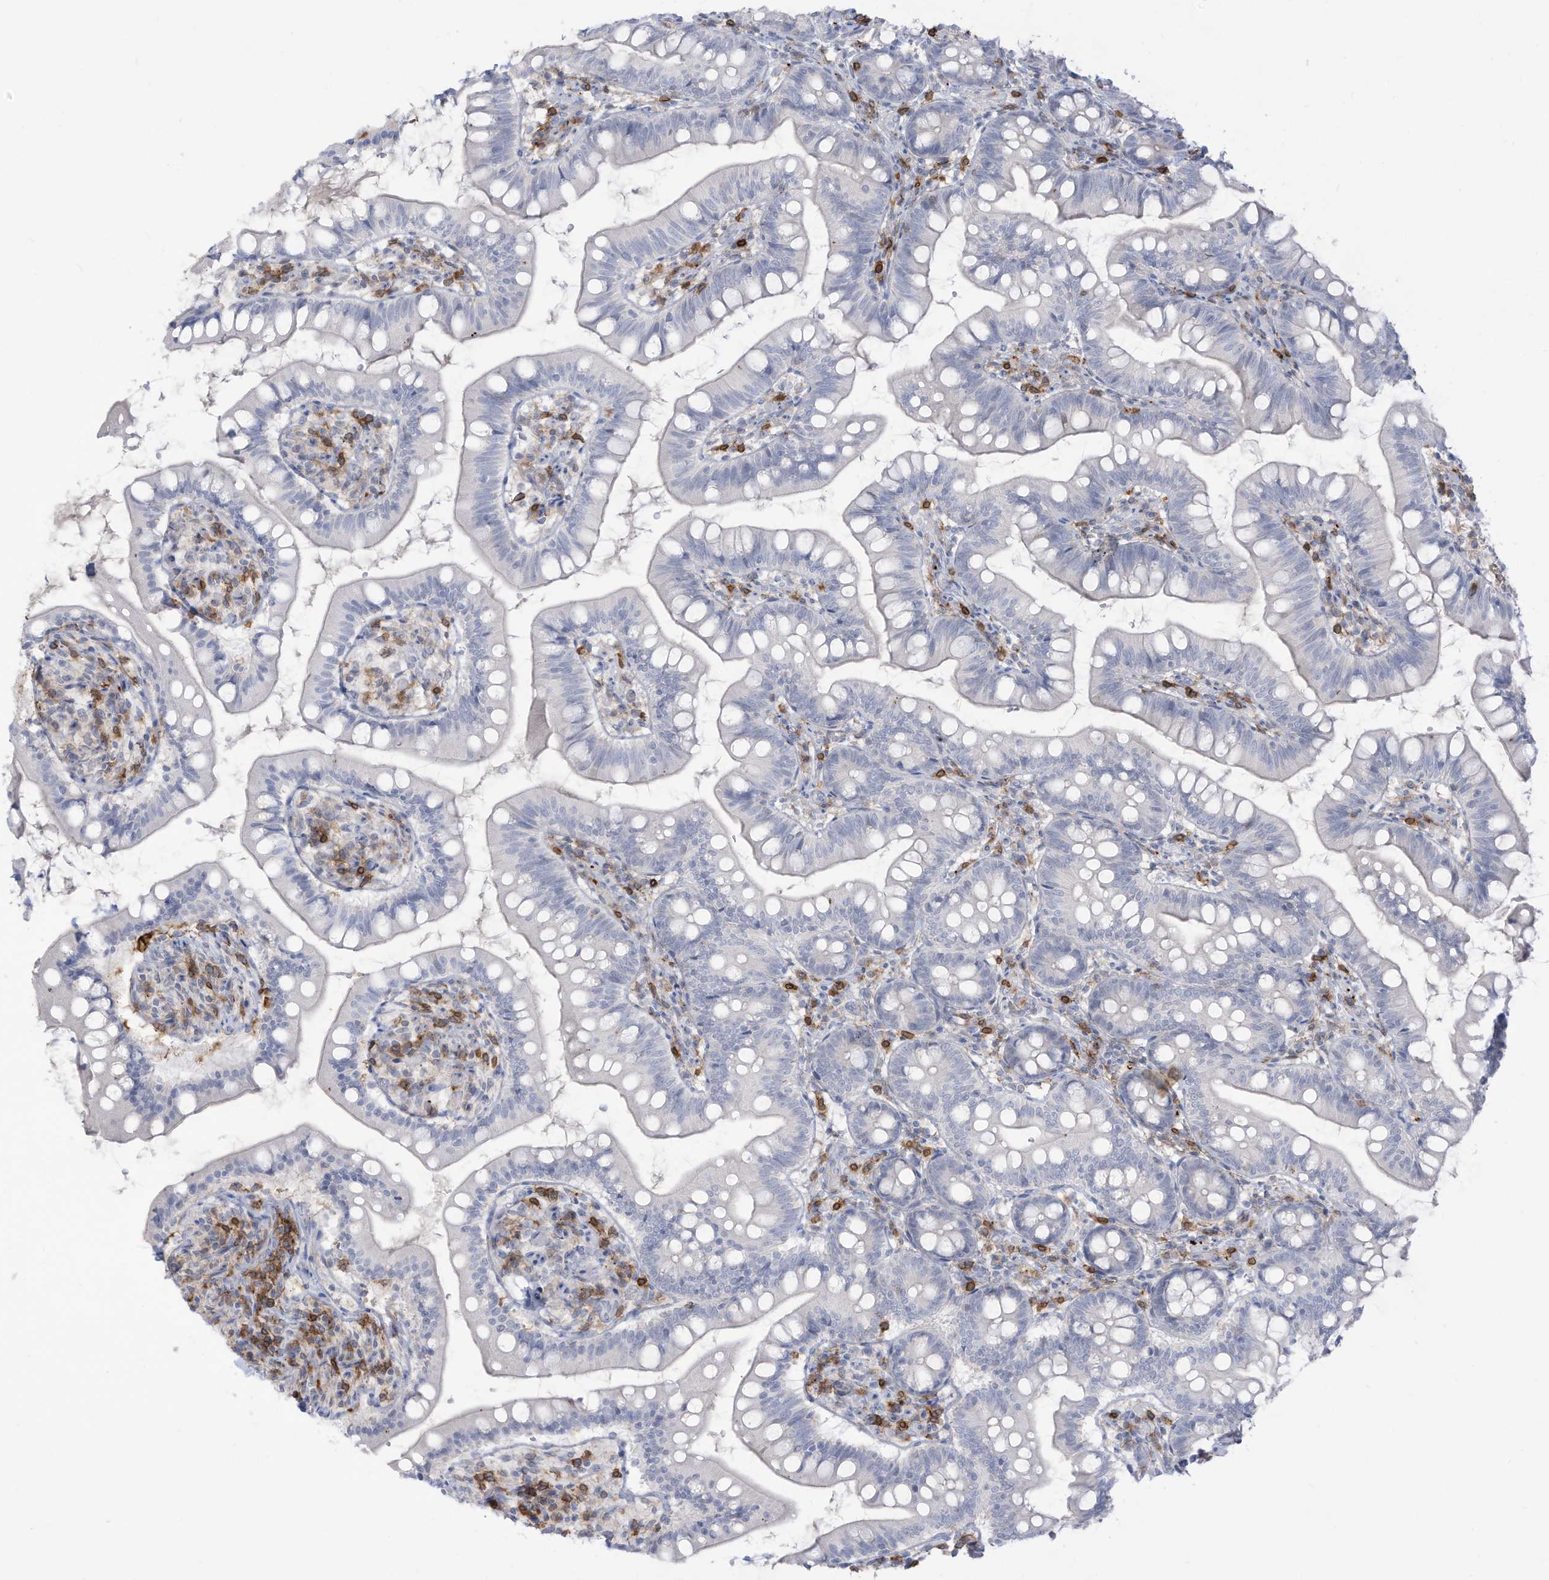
{"staining": {"intensity": "negative", "quantity": "none", "location": "none"}, "tissue": "small intestine", "cell_type": "Glandular cells", "image_type": "normal", "snomed": [{"axis": "morphology", "description": "Normal tissue, NOS"}, {"axis": "topography", "description": "Small intestine"}], "caption": "A micrograph of small intestine stained for a protein exhibits no brown staining in glandular cells.", "gene": "NOTO", "patient": {"sex": "male", "age": 7}}